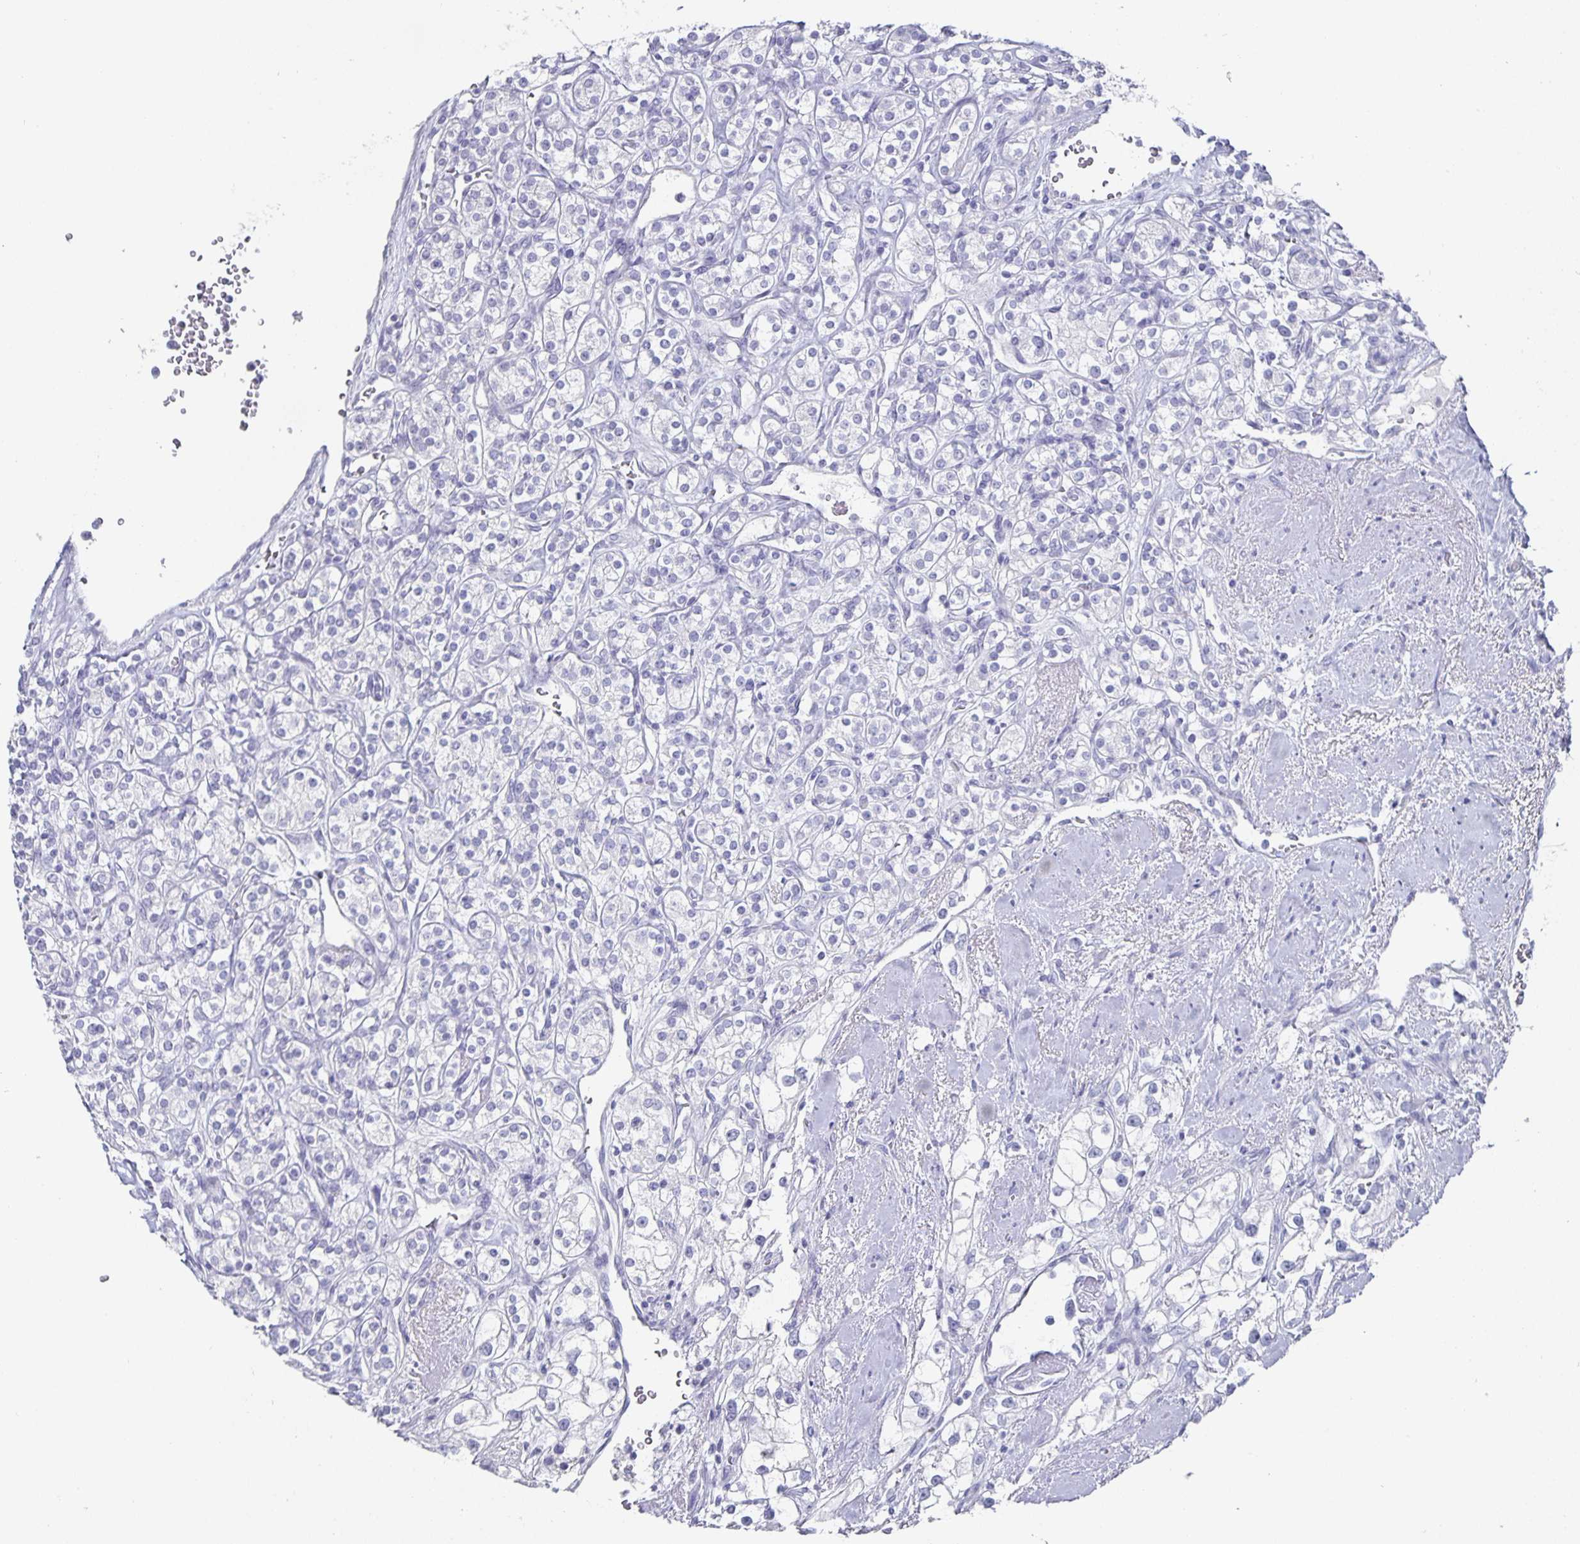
{"staining": {"intensity": "negative", "quantity": "none", "location": "none"}, "tissue": "renal cancer", "cell_type": "Tumor cells", "image_type": "cancer", "snomed": [{"axis": "morphology", "description": "Adenocarcinoma, NOS"}, {"axis": "topography", "description": "Kidney"}], "caption": "An immunohistochemistry (IHC) photomicrograph of renal cancer is shown. There is no staining in tumor cells of renal cancer.", "gene": "CHGA", "patient": {"sex": "male", "age": 77}}